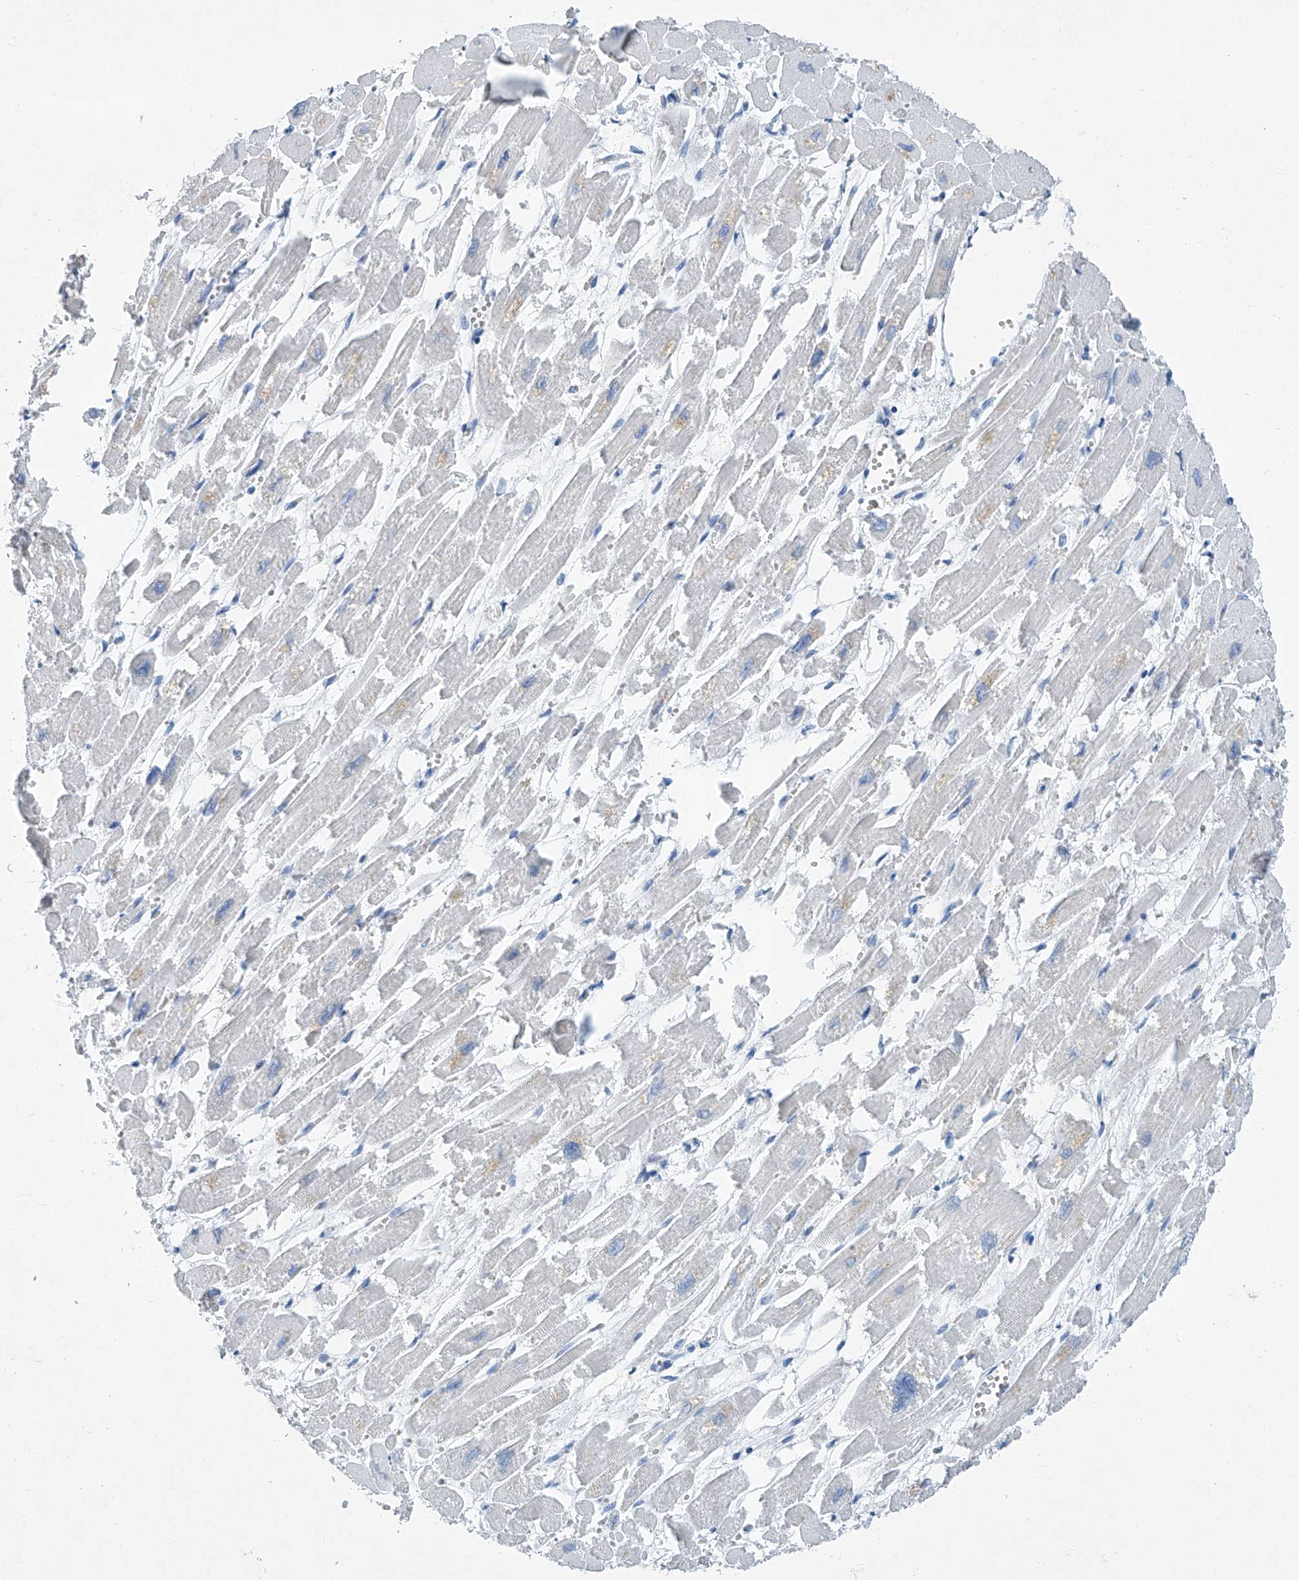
{"staining": {"intensity": "negative", "quantity": "none", "location": "none"}, "tissue": "heart muscle", "cell_type": "Cardiomyocytes", "image_type": "normal", "snomed": [{"axis": "morphology", "description": "Normal tissue, NOS"}, {"axis": "topography", "description": "Heart"}], "caption": "Micrograph shows no significant protein expression in cardiomyocytes of unremarkable heart muscle.", "gene": "CYP2A7", "patient": {"sex": "male", "age": 54}}